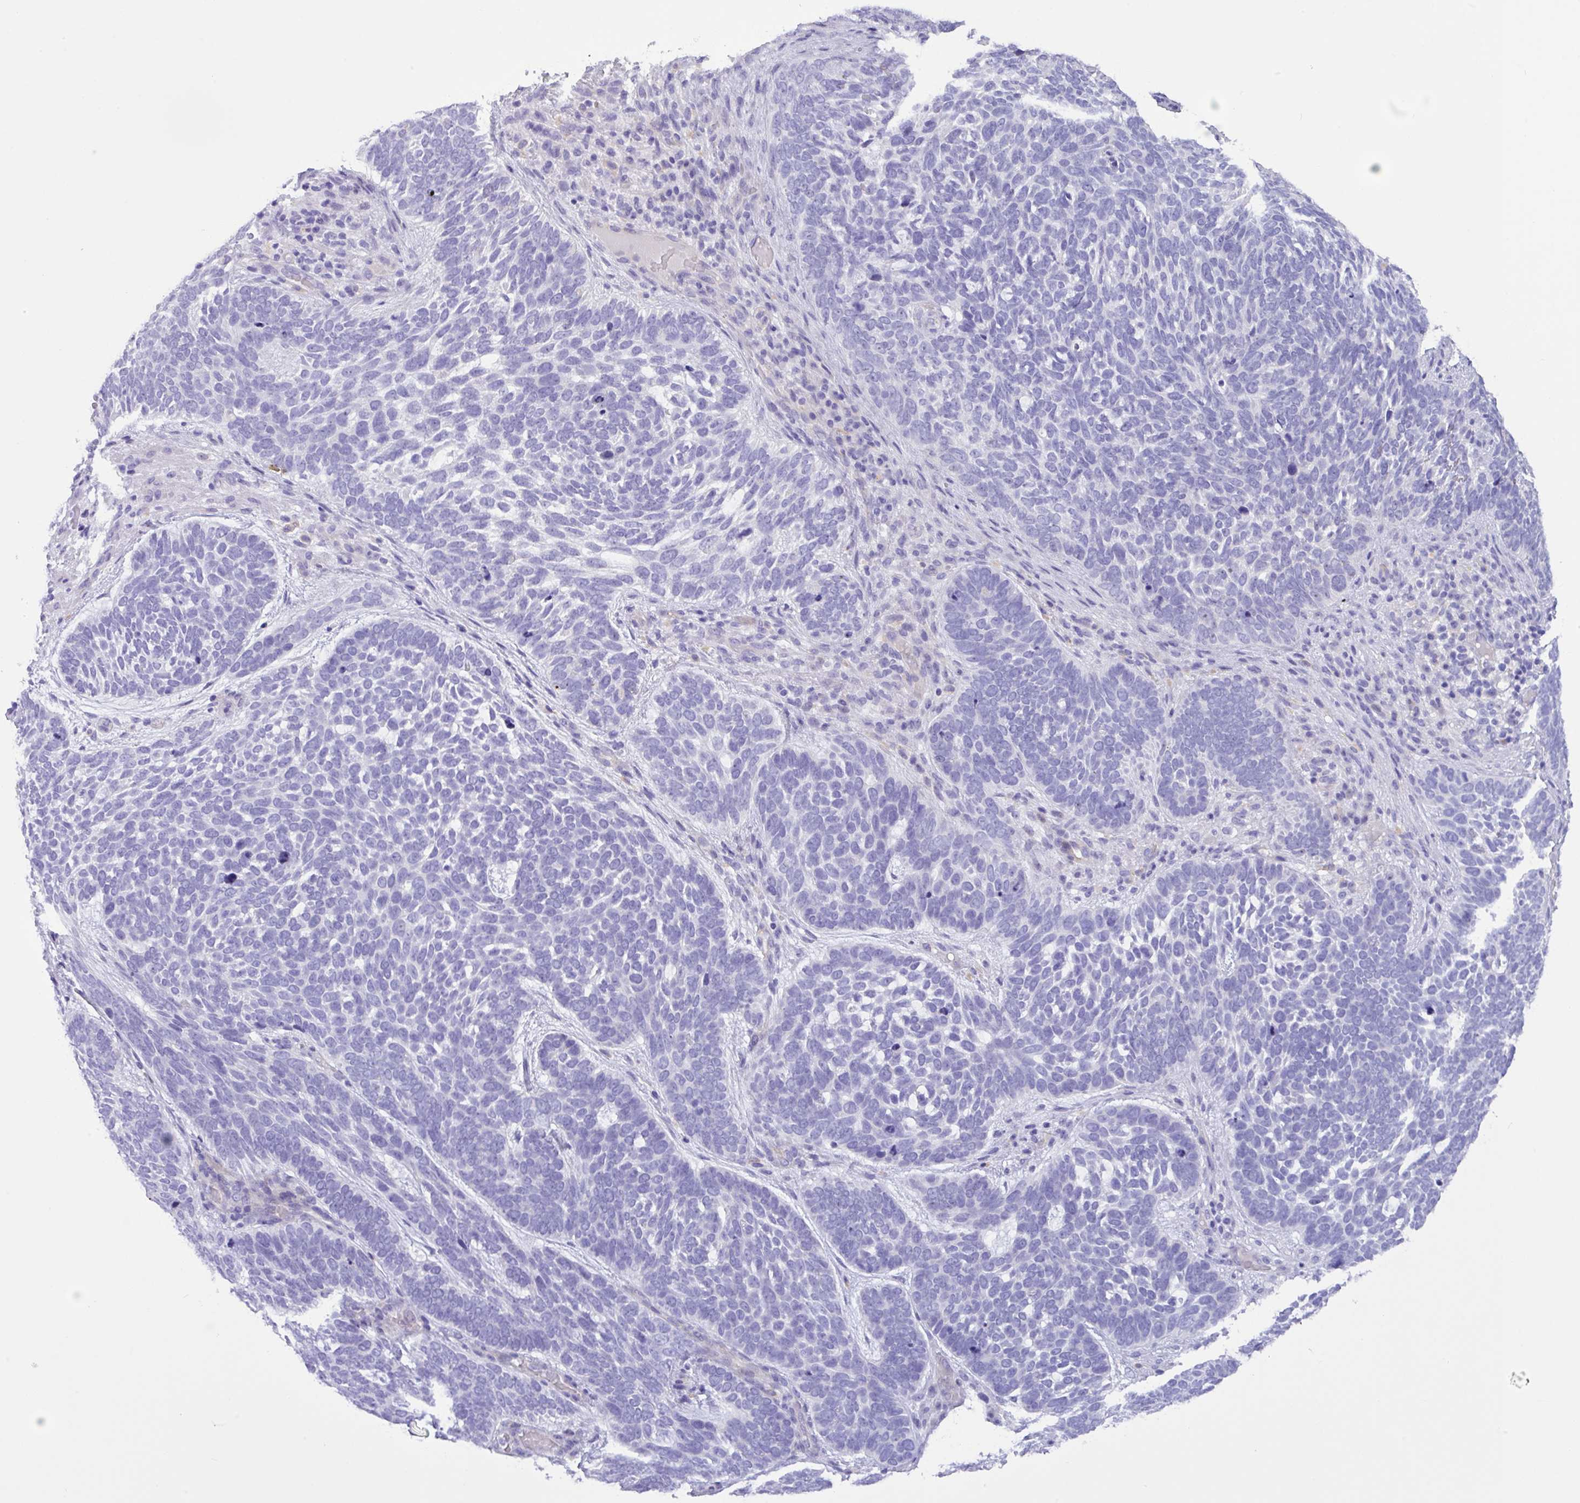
{"staining": {"intensity": "negative", "quantity": "none", "location": "none"}, "tissue": "skin cancer", "cell_type": "Tumor cells", "image_type": "cancer", "snomed": [{"axis": "morphology", "description": "Basal cell carcinoma"}, {"axis": "topography", "description": "Skin"}], "caption": "A photomicrograph of skin cancer (basal cell carcinoma) stained for a protein exhibits no brown staining in tumor cells. (Brightfield microscopy of DAB (3,3'-diaminobenzidine) immunohistochemistry at high magnification).", "gene": "MRM2", "patient": {"sex": "female", "age": 85}}